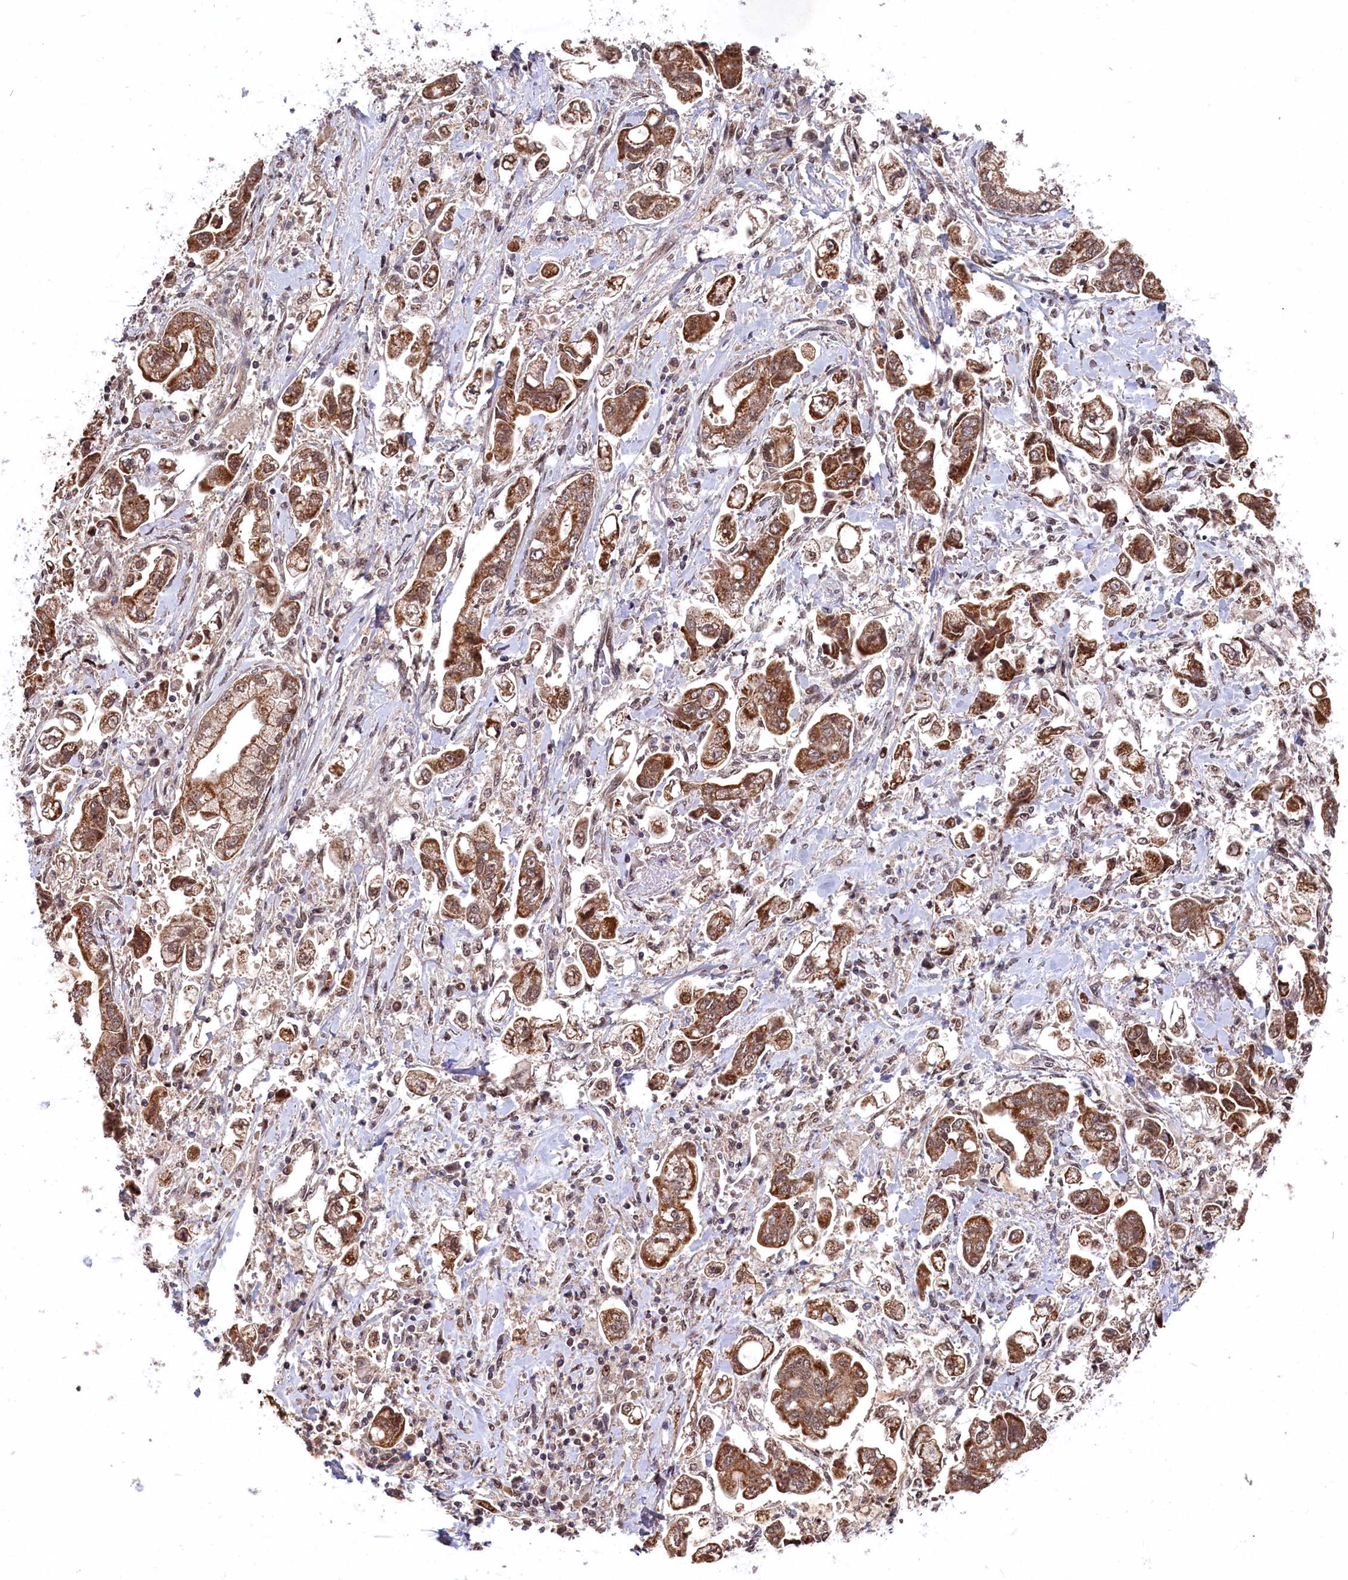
{"staining": {"intensity": "strong", "quantity": ">75%", "location": "cytoplasmic/membranous"}, "tissue": "stomach cancer", "cell_type": "Tumor cells", "image_type": "cancer", "snomed": [{"axis": "morphology", "description": "Adenocarcinoma, NOS"}, {"axis": "topography", "description": "Stomach"}], "caption": "This image exhibits immunohistochemistry staining of stomach cancer, with high strong cytoplasmic/membranous expression in about >75% of tumor cells.", "gene": "CLPX", "patient": {"sex": "male", "age": 62}}